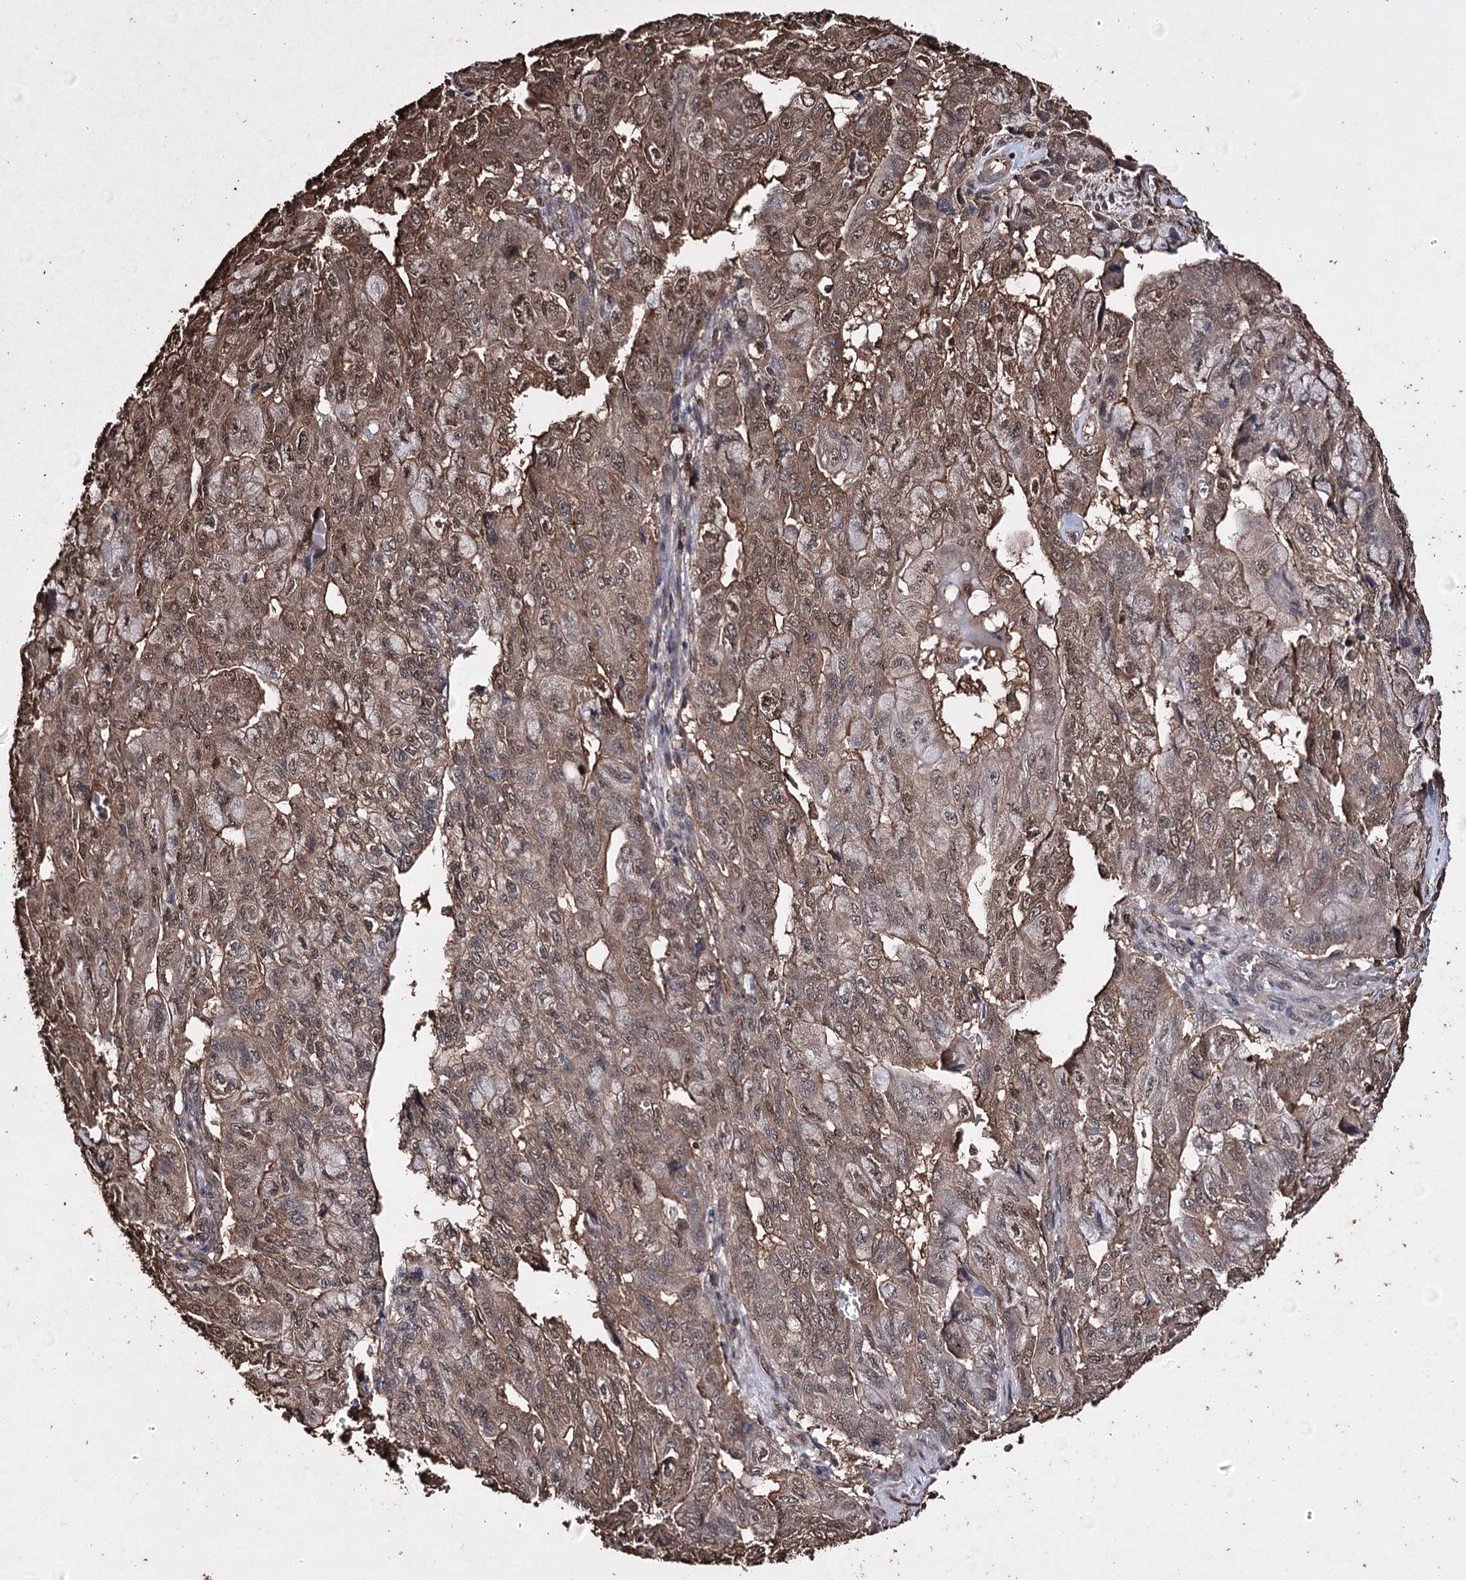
{"staining": {"intensity": "moderate", "quantity": ">75%", "location": "cytoplasmic/membranous,nuclear"}, "tissue": "pancreatic cancer", "cell_type": "Tumor cells", "image_type": "cancer", "snomed": [{"axis": "morphology", "description": "Adenocarcinoma, NOS"}, {"axis": "topography", "description": "Pancreas"}], "caption": "The histopathology image demonstrates staining of pancreatic cancer, revealing moderate cytoplasmic/membranous and nuclear protein staining (brown color) within tumor cells.", "gene": "ZNF662", "patient": {"sex": "male", "age": 51}}